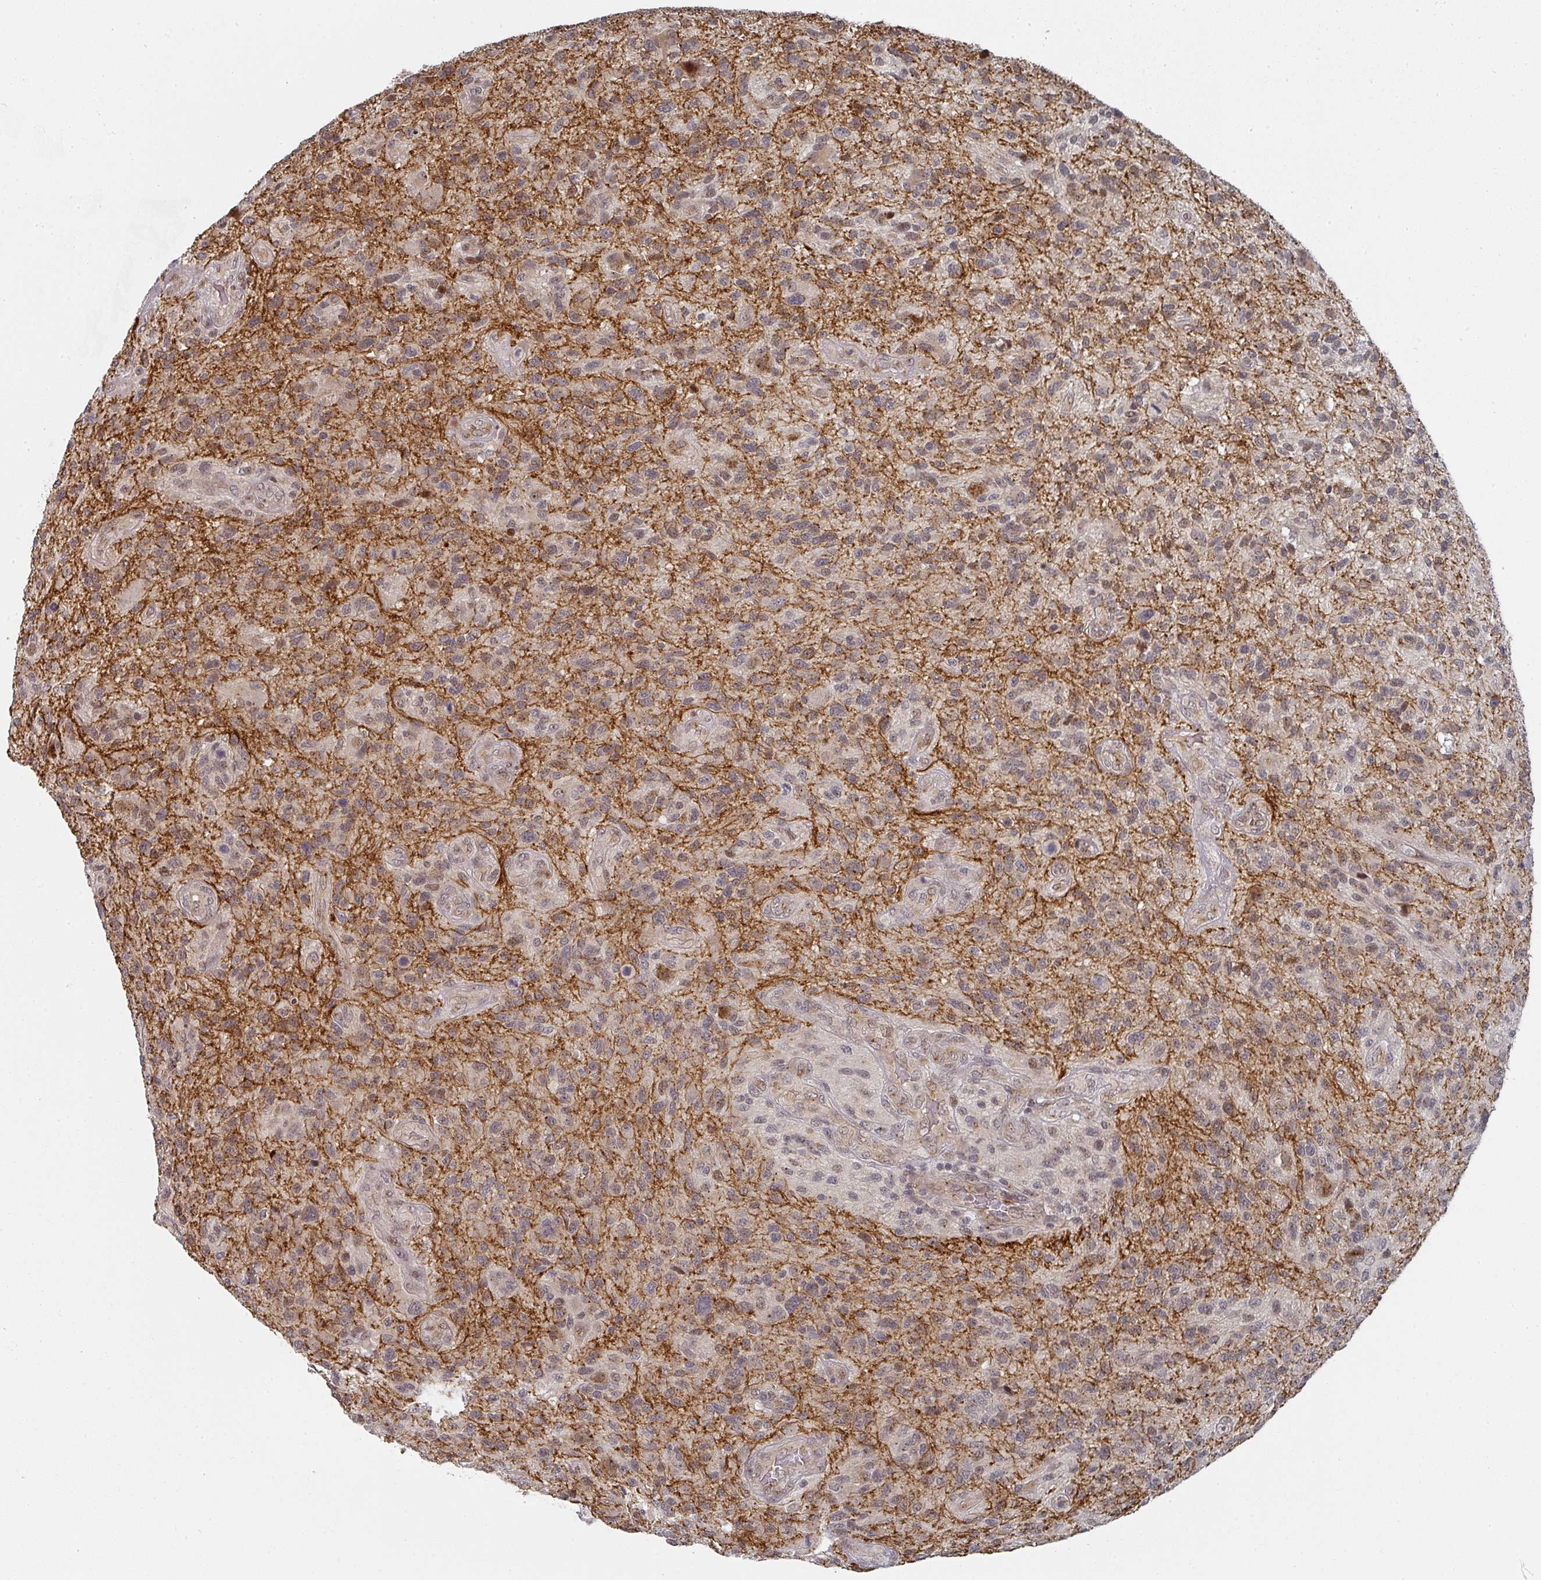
{"staining": {"intensity": "weak", "quantity": "25%-75%", "location": "nuclear"}, "tissue": "glioma", "cell_type": "Tumor cells", "image_type": "cancer", "snomed": [{"axis": "morphology", "description": "Glioma, malignant, High grade"}, {"axis": "topography", "description": "Brain"}], "caption": "Glioma stained with IHC reveals weak nuclear staining in about 25%-75% of tumor cells.", "gene": "KIF1C", "patient": {"sex": "male", "age": 47}}